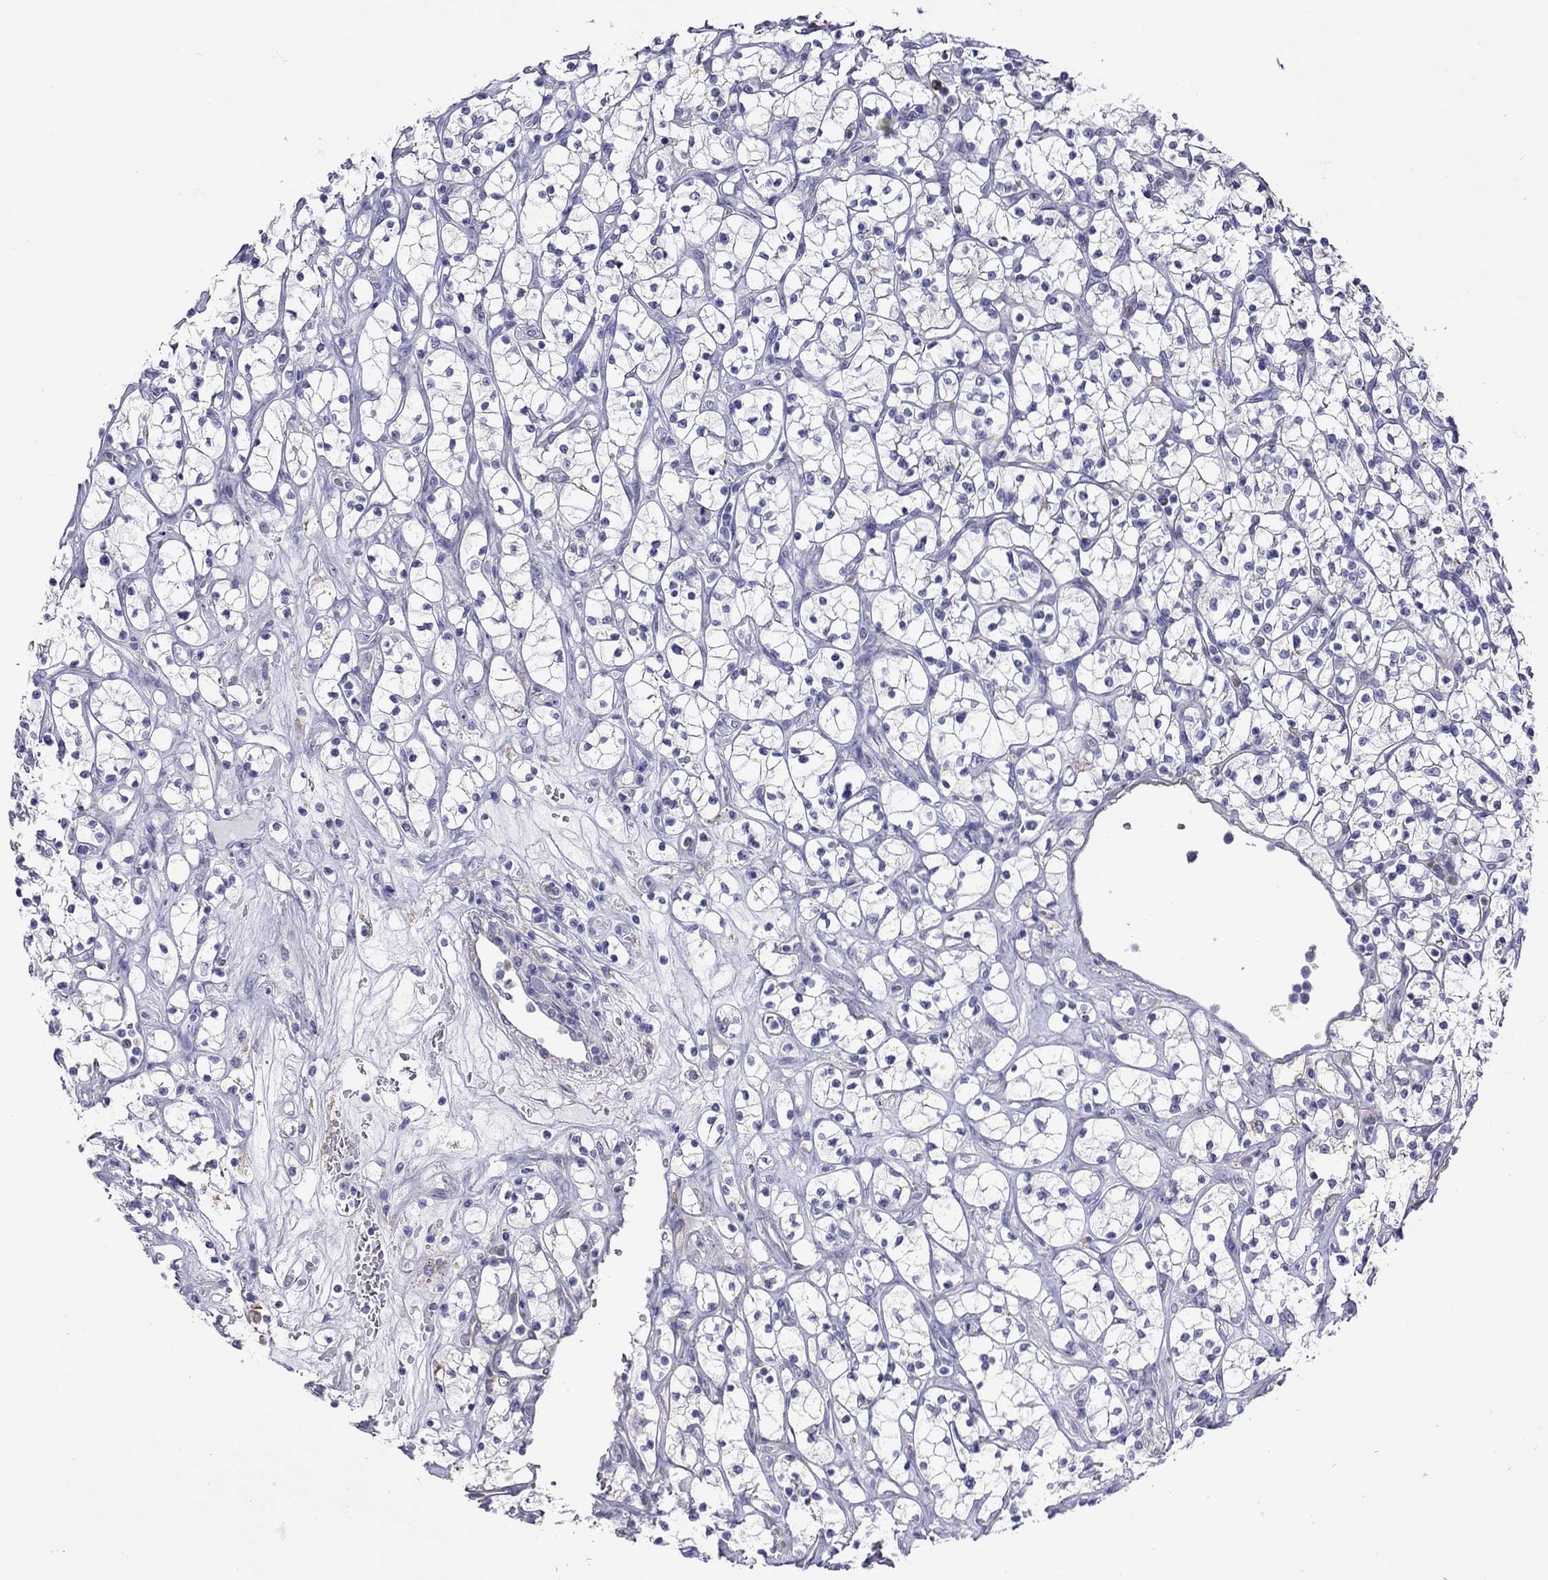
{"staining": {"intensity": "negative", "quantity": "none", "location": "none"}, "tissue": "renal cancer", "cell_type": "Tumor cells", "image_type": "cancer", "snomed": [{"axis": "morphology", "description": "Adenocarcinoma, NOS"}, {"axis": "topography", "description": "Kidney"}], "caption": "The immunohistochemistry (IHC) image has no significant staining in tumor cells of renal adenocarcinoma tissue. Brightfield microscopy of IHC stained with DAB (3,3'-diaminobenzidine) (brown) and hematoxylin (blue), captured at high magnification.", "gene": "SLC30A8", "patient": {"sex": "female", "age": 64}}